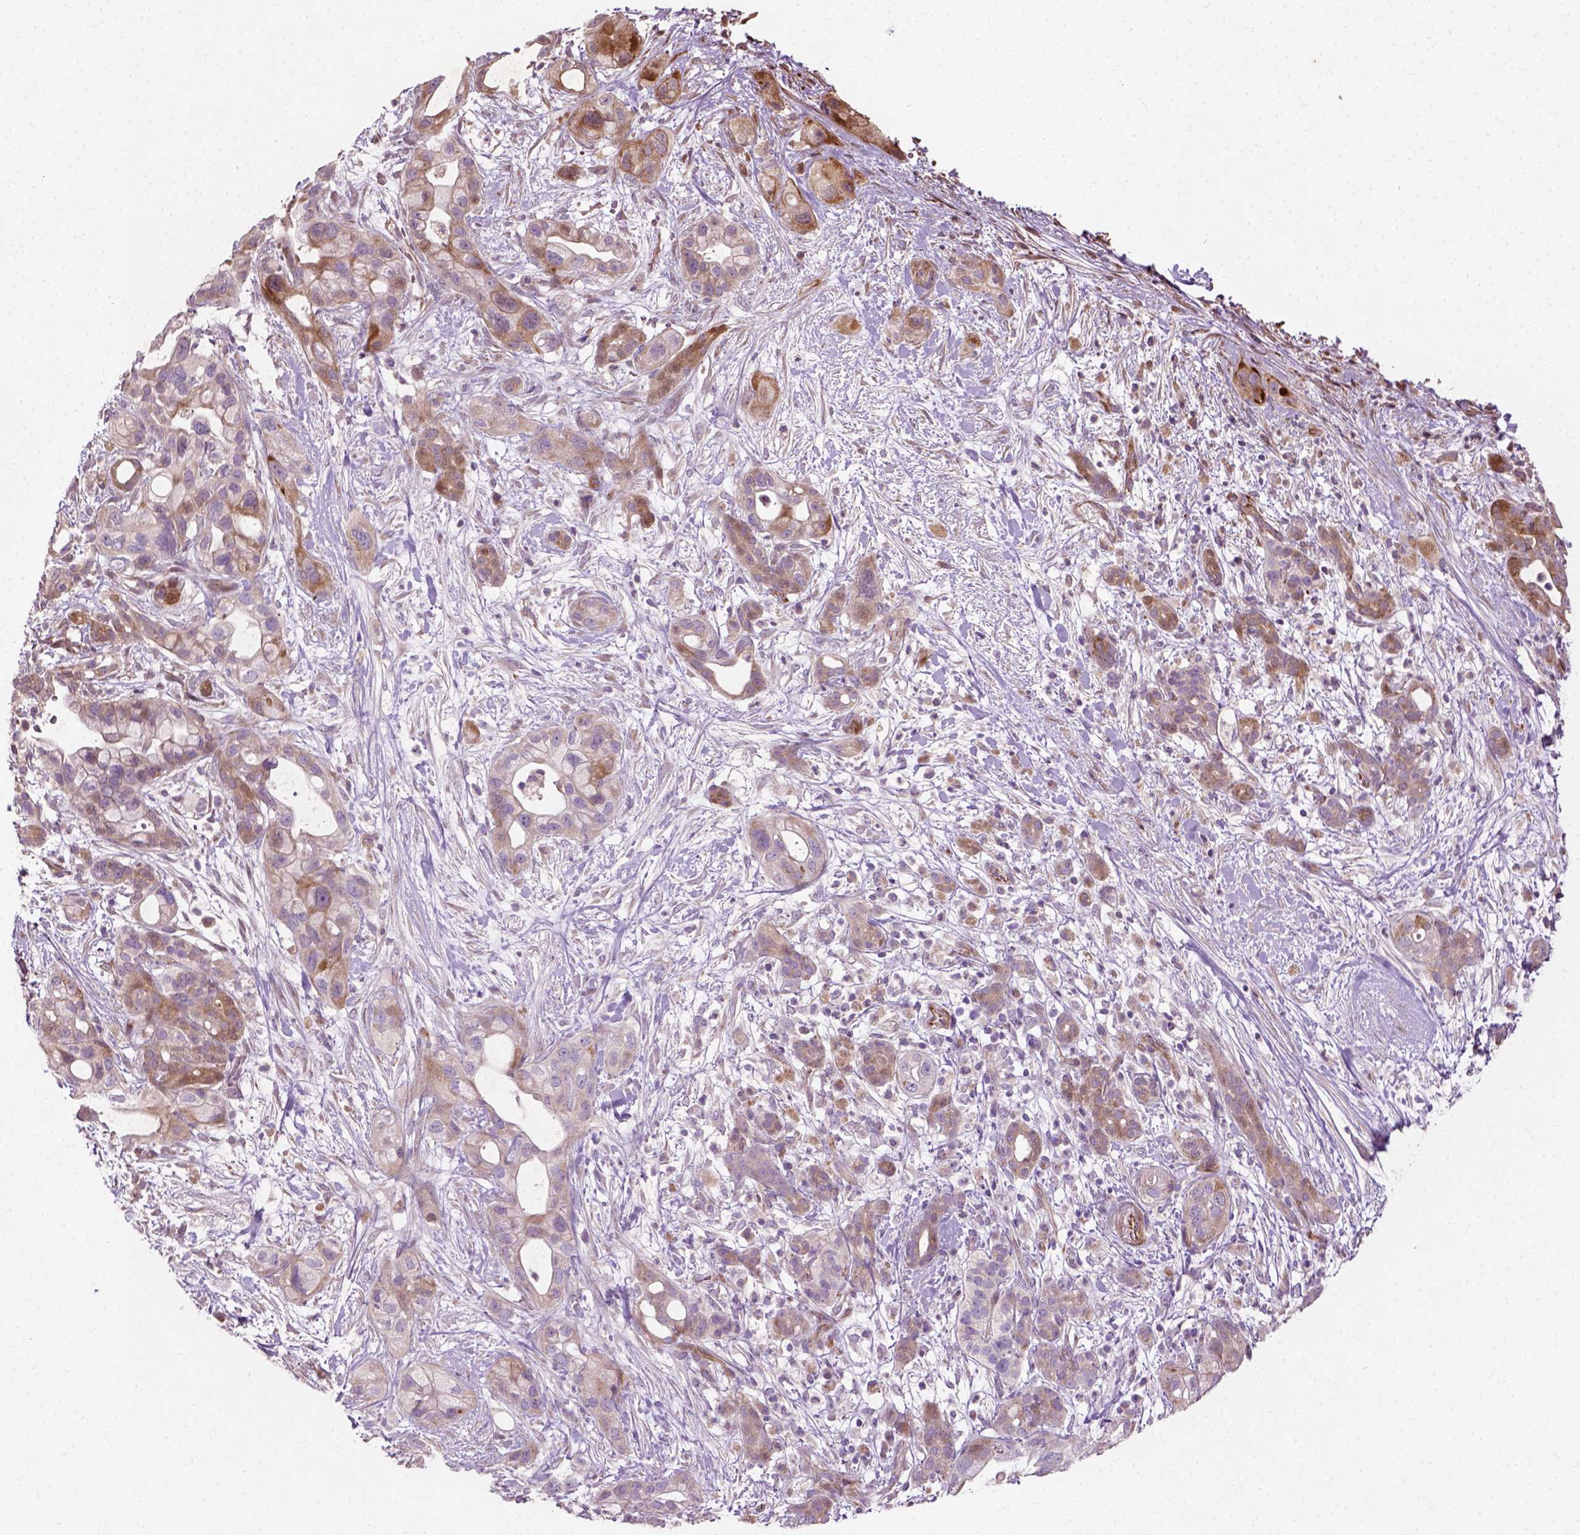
{"staining": {"intensity": "moderate", "quantity": ">75%", "location": "cytoplasmic/membranous"}, "tissue": "pancreatic cancer", "cell_type": "Tumor cells", "image_type": "cancer", "snomed": [{"axis": "morphology", "description": "Adenocarcinoma, NOS"}, {"axis": "topography", "description": "Pancreas"}], "caption": "This is an image of immunohistochemistry (IHC) staining of adenocarcinoma (pancreatic), which shows moderate staining in the cytoplasmic/membranous of tumor cells.", "gene": "PKP3", "patient": {"sex": "male", "age": 44}}